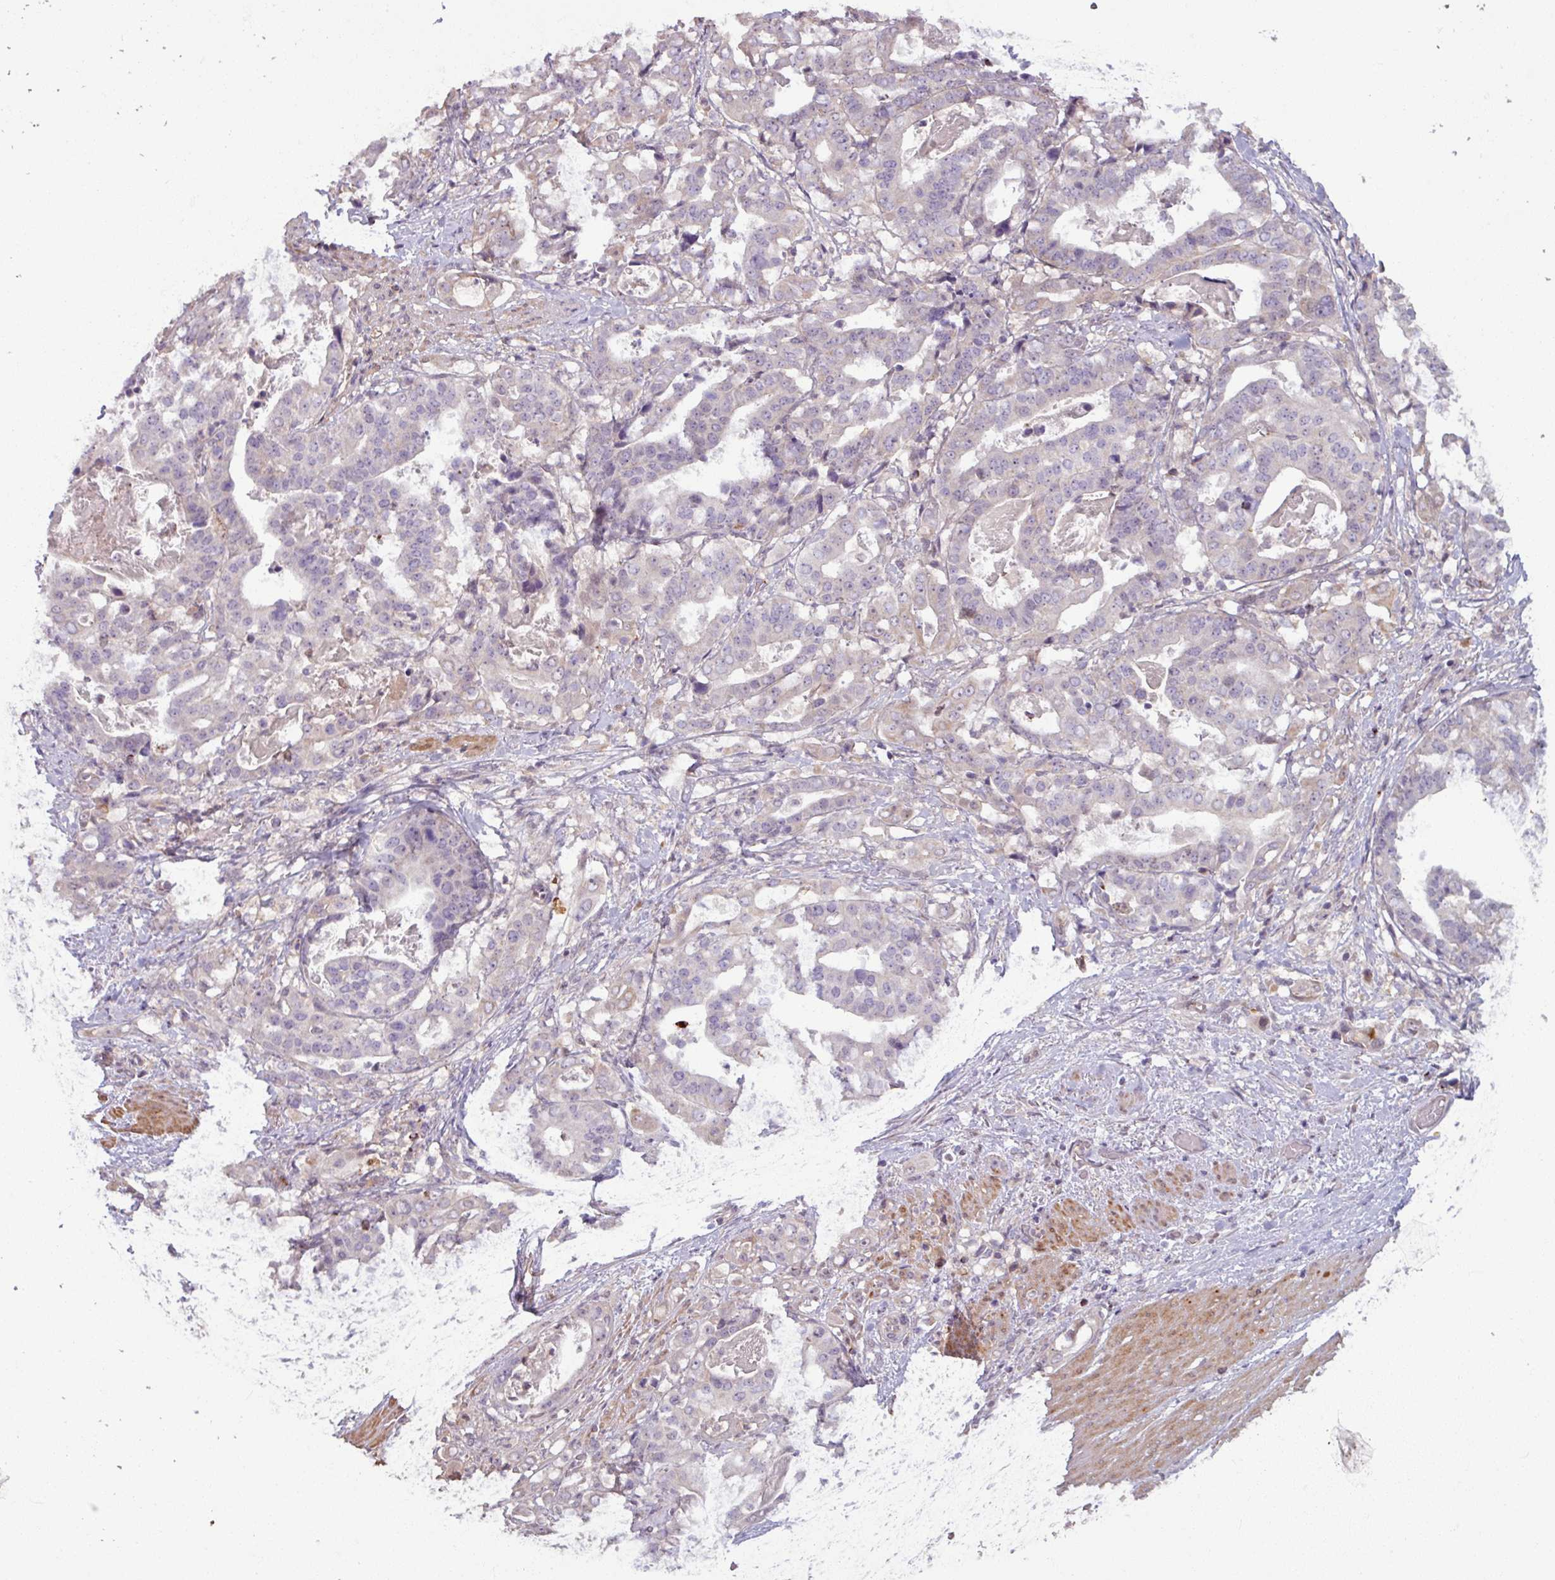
{"staining": {"intensity": "negative", "quantity": "none", "location": "none"}, "tissue": "stomach cancer", "cell_type": "Tumor cells", "image_type": "cancer", "snomed": [{"axis": "morphology", "description": "Adenocarcinoma, NOS"}, {"axis": "topography", "description": "Stomach"}], "caption": "A high-resolution photomicrograph shows immunohistochemistry staining of stomach cancer, which reveals no significant expression in tumor cells.", "gene": "OR6B1", "patient": {"sex": "male", "age": 48}}